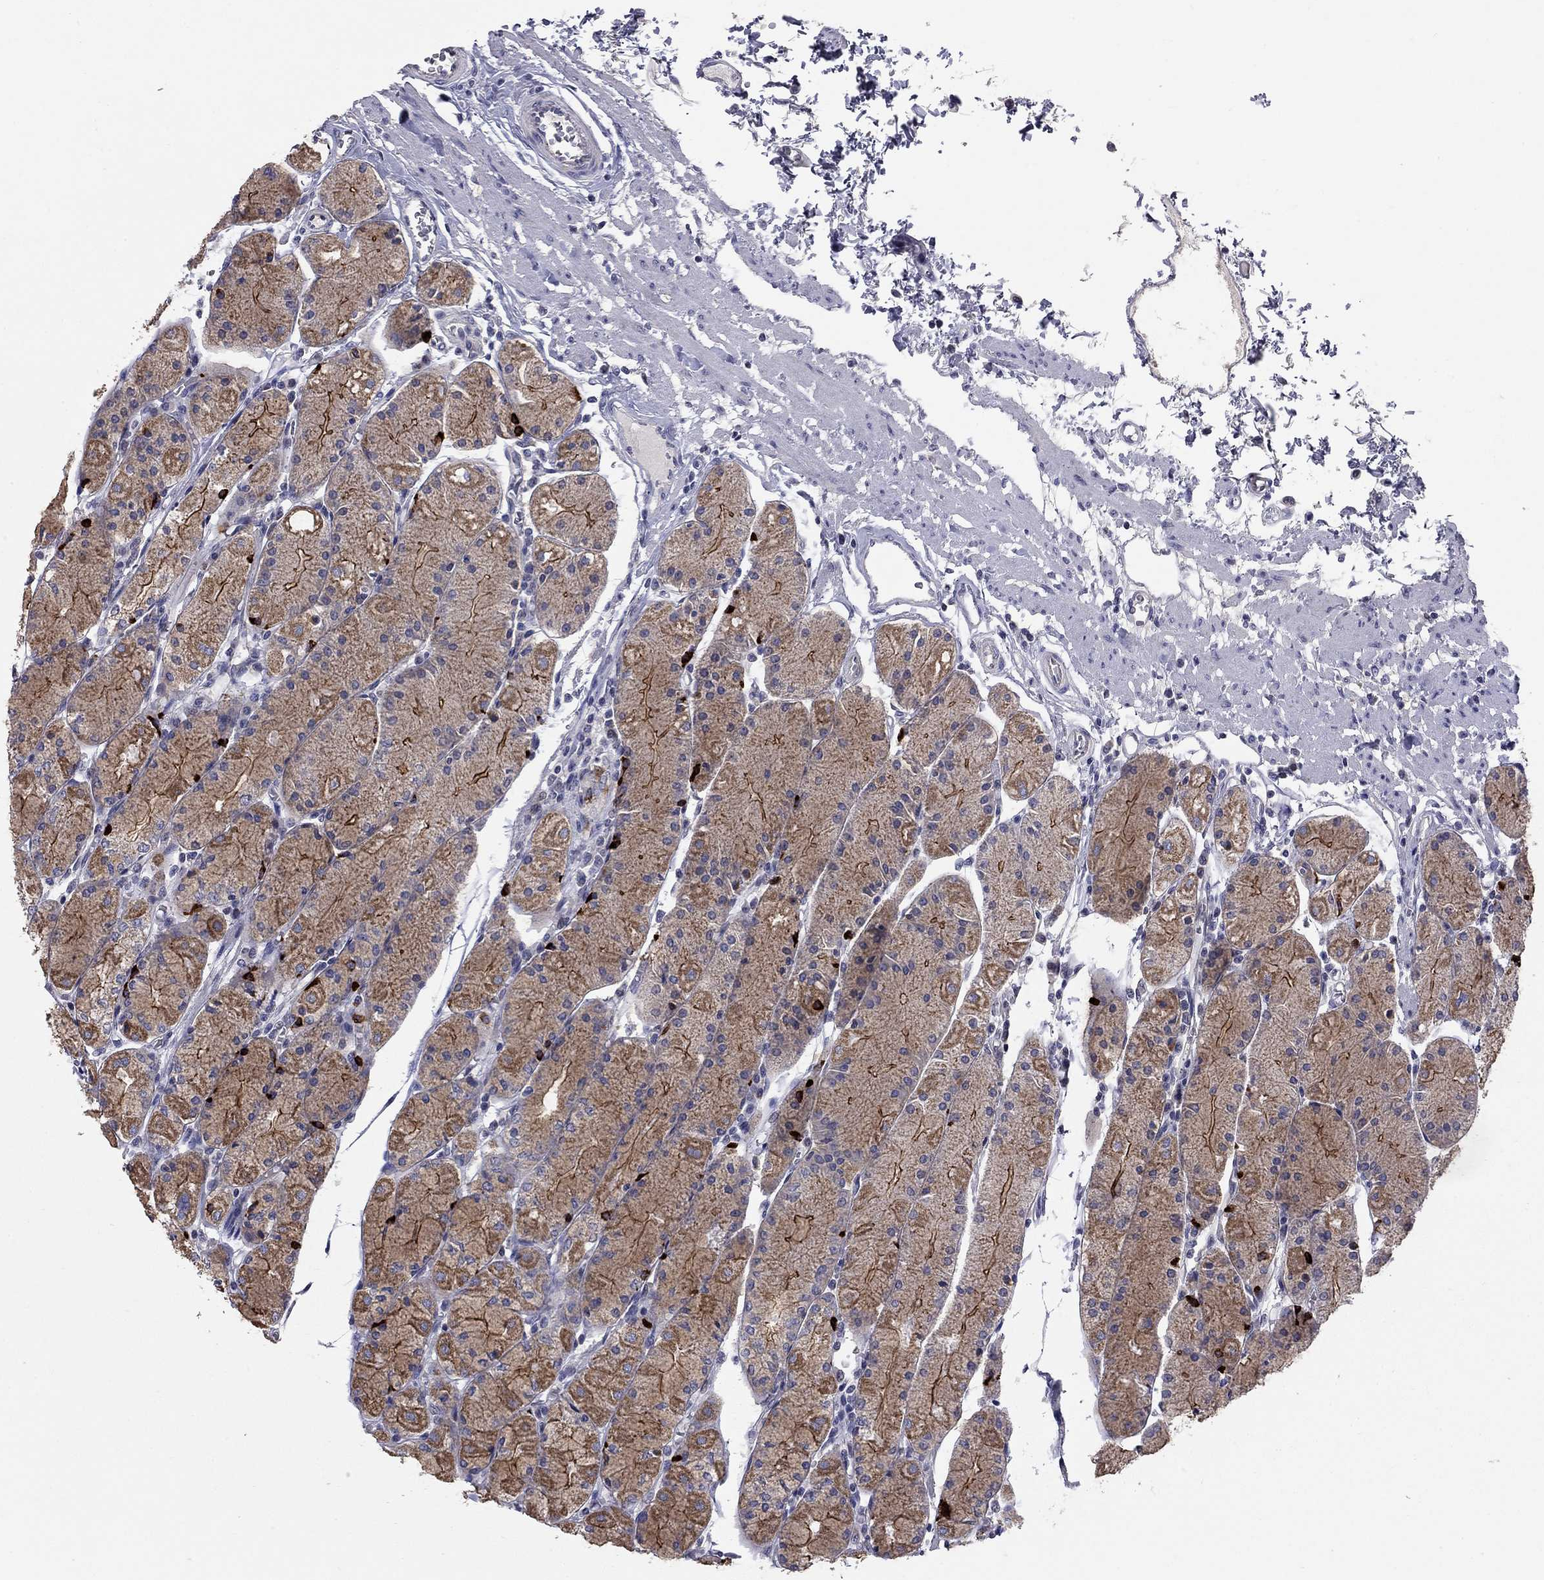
{"staining": {"intensity": "strong", "quantity": "25%-75%", "location": "cytoplasmic/membranous"}, "tissue": "stomach", "cell_type": "Glandular cells", "image_type": "normal", "snomed": [{"axis": "morphology", "description": "Normal tissue, NOS"}, {"axis": "topography", "description": "Stomach, upper"}], "caption": "A high amount of strong cytoplasmic/membranous positivity is present in about 25%-75% of glandular cells in normal stomach.", "gene": "HTR4", "patient": {"sex": "male", "age": 69}}